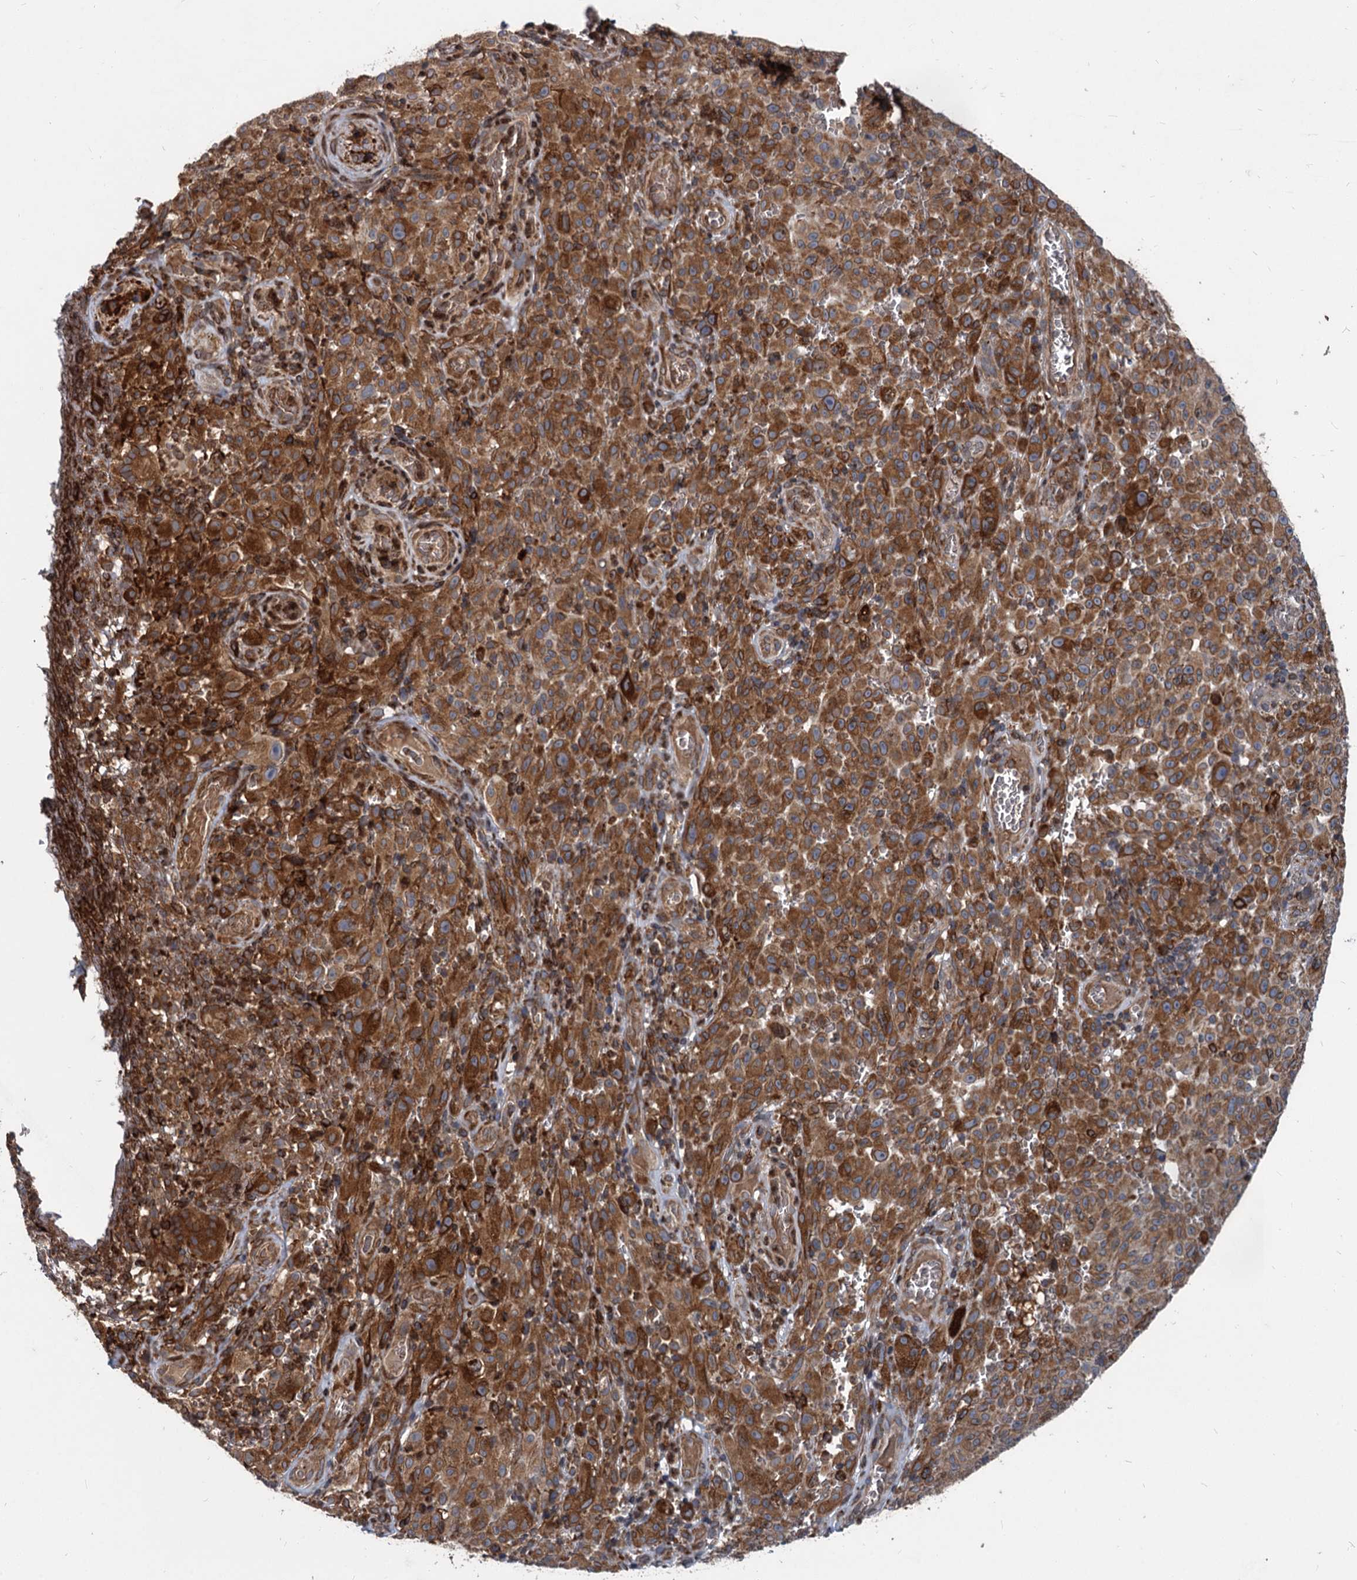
{"staining": {"intensity": "strong", "quantity": ">75%", "location": "cytoplasmic/membranous"}, "tissue": "melanoma", "cell_type": "Tumor cells", "image_type": "cancer", "snomed": [{"axis": "morphology", "description": "Malignant melanoma, NOS"}, {"axis": "topography", "description": "Skin"}], "caption": "Immunohistochemistry (IHC) micrograph of human melanoma stained for a protein (brown), which demonstrates high levels of strong cytoplasmic/membranous positivity in approximately >75% of tumor cells.", "gene": "STIM1", "patient": {"sex": "female", "age": 82}}